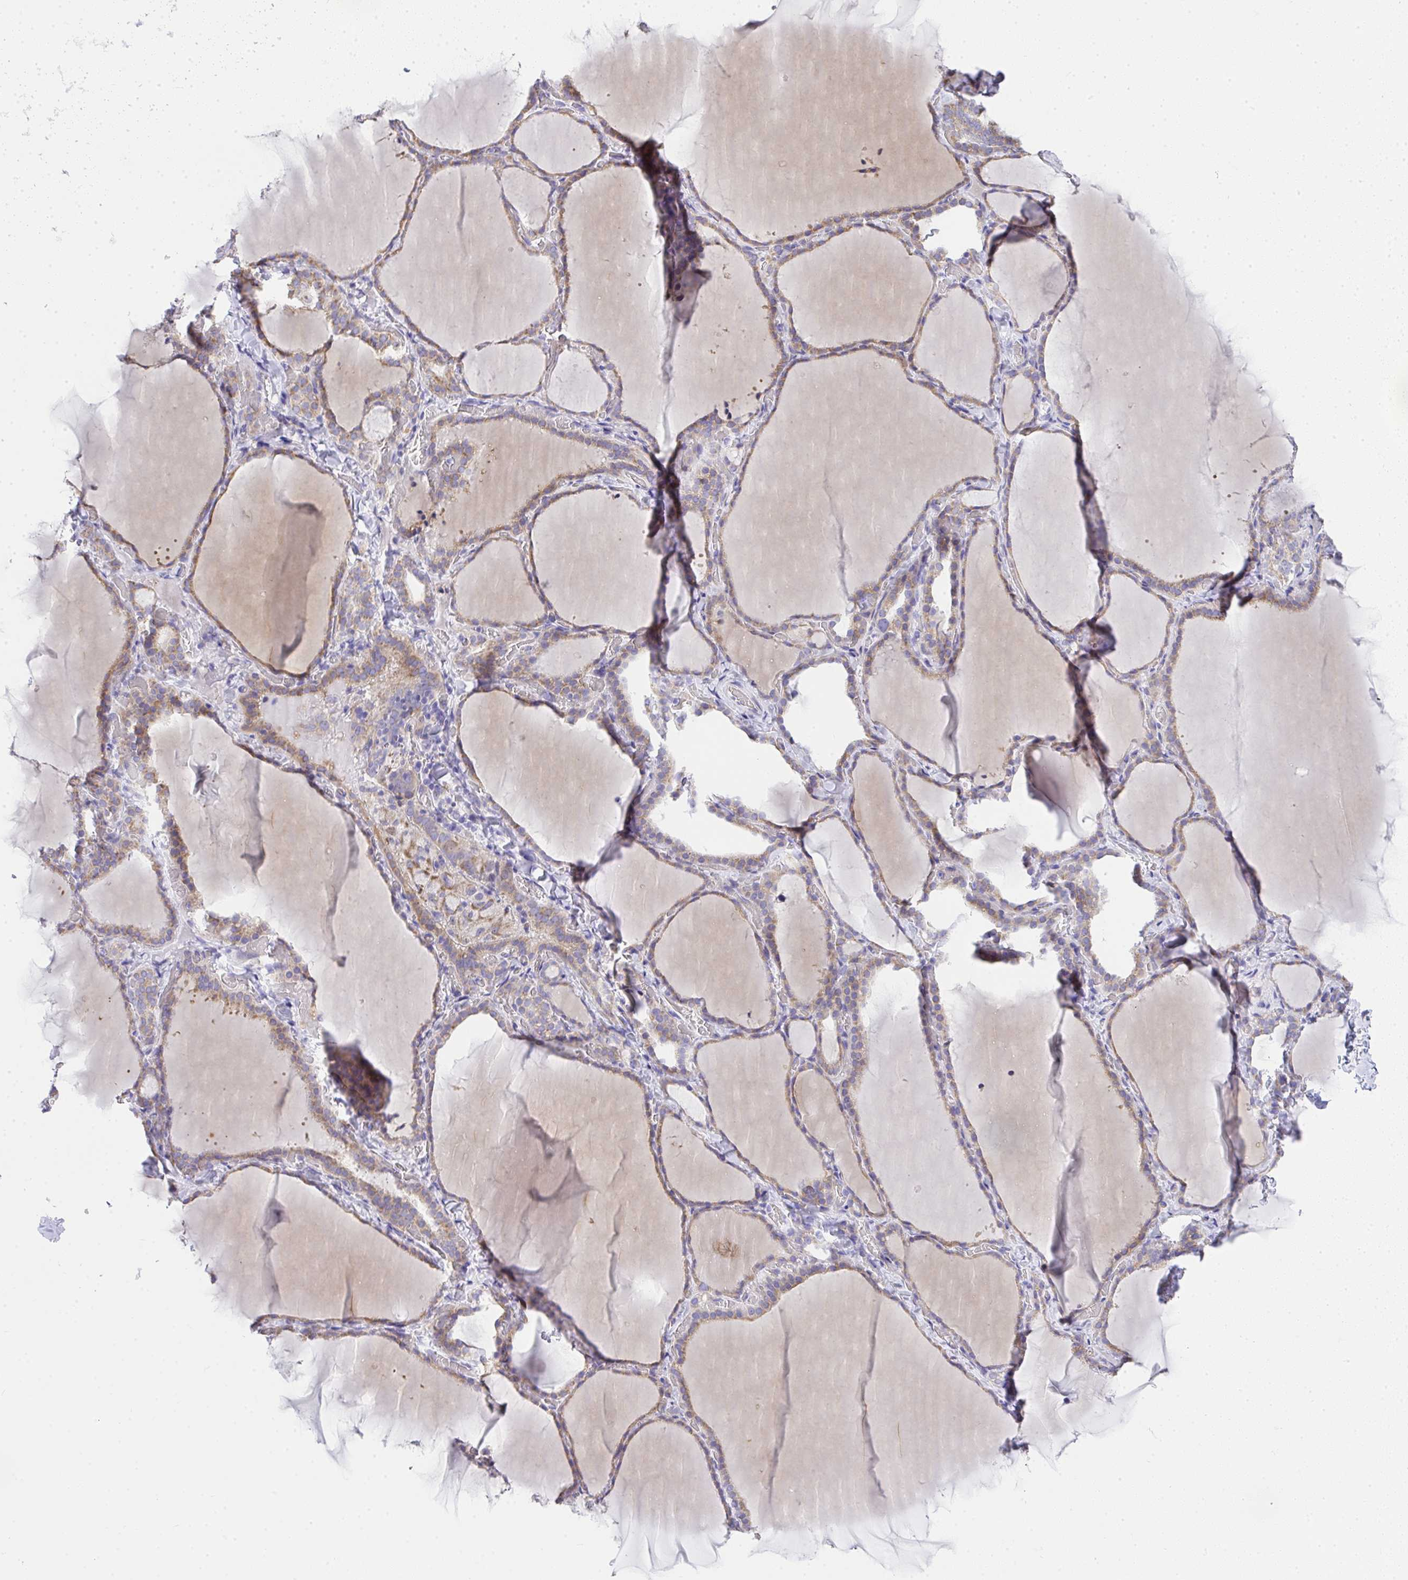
{"staining": {"intensity": "weak", "quantity": "25%-75%", "location": "cytoplasmic/membranous"}, "tissue": "thyroid gland", "cell_type": "Glandular cells", "image_type": "normal", "snomed": [{"axis": "morphology", "description": "Normal tissue, NOS"}, {"axis": "topography", "description": "Thyroid gland"}], "caption": "A low amount of weak cytoplasmic/membranous expression is identified in about 25%-75% of glandular cells in normal thyroid gland.", "gene": "ADRA2C", "patient": {"sex": "female", "age": 22}}